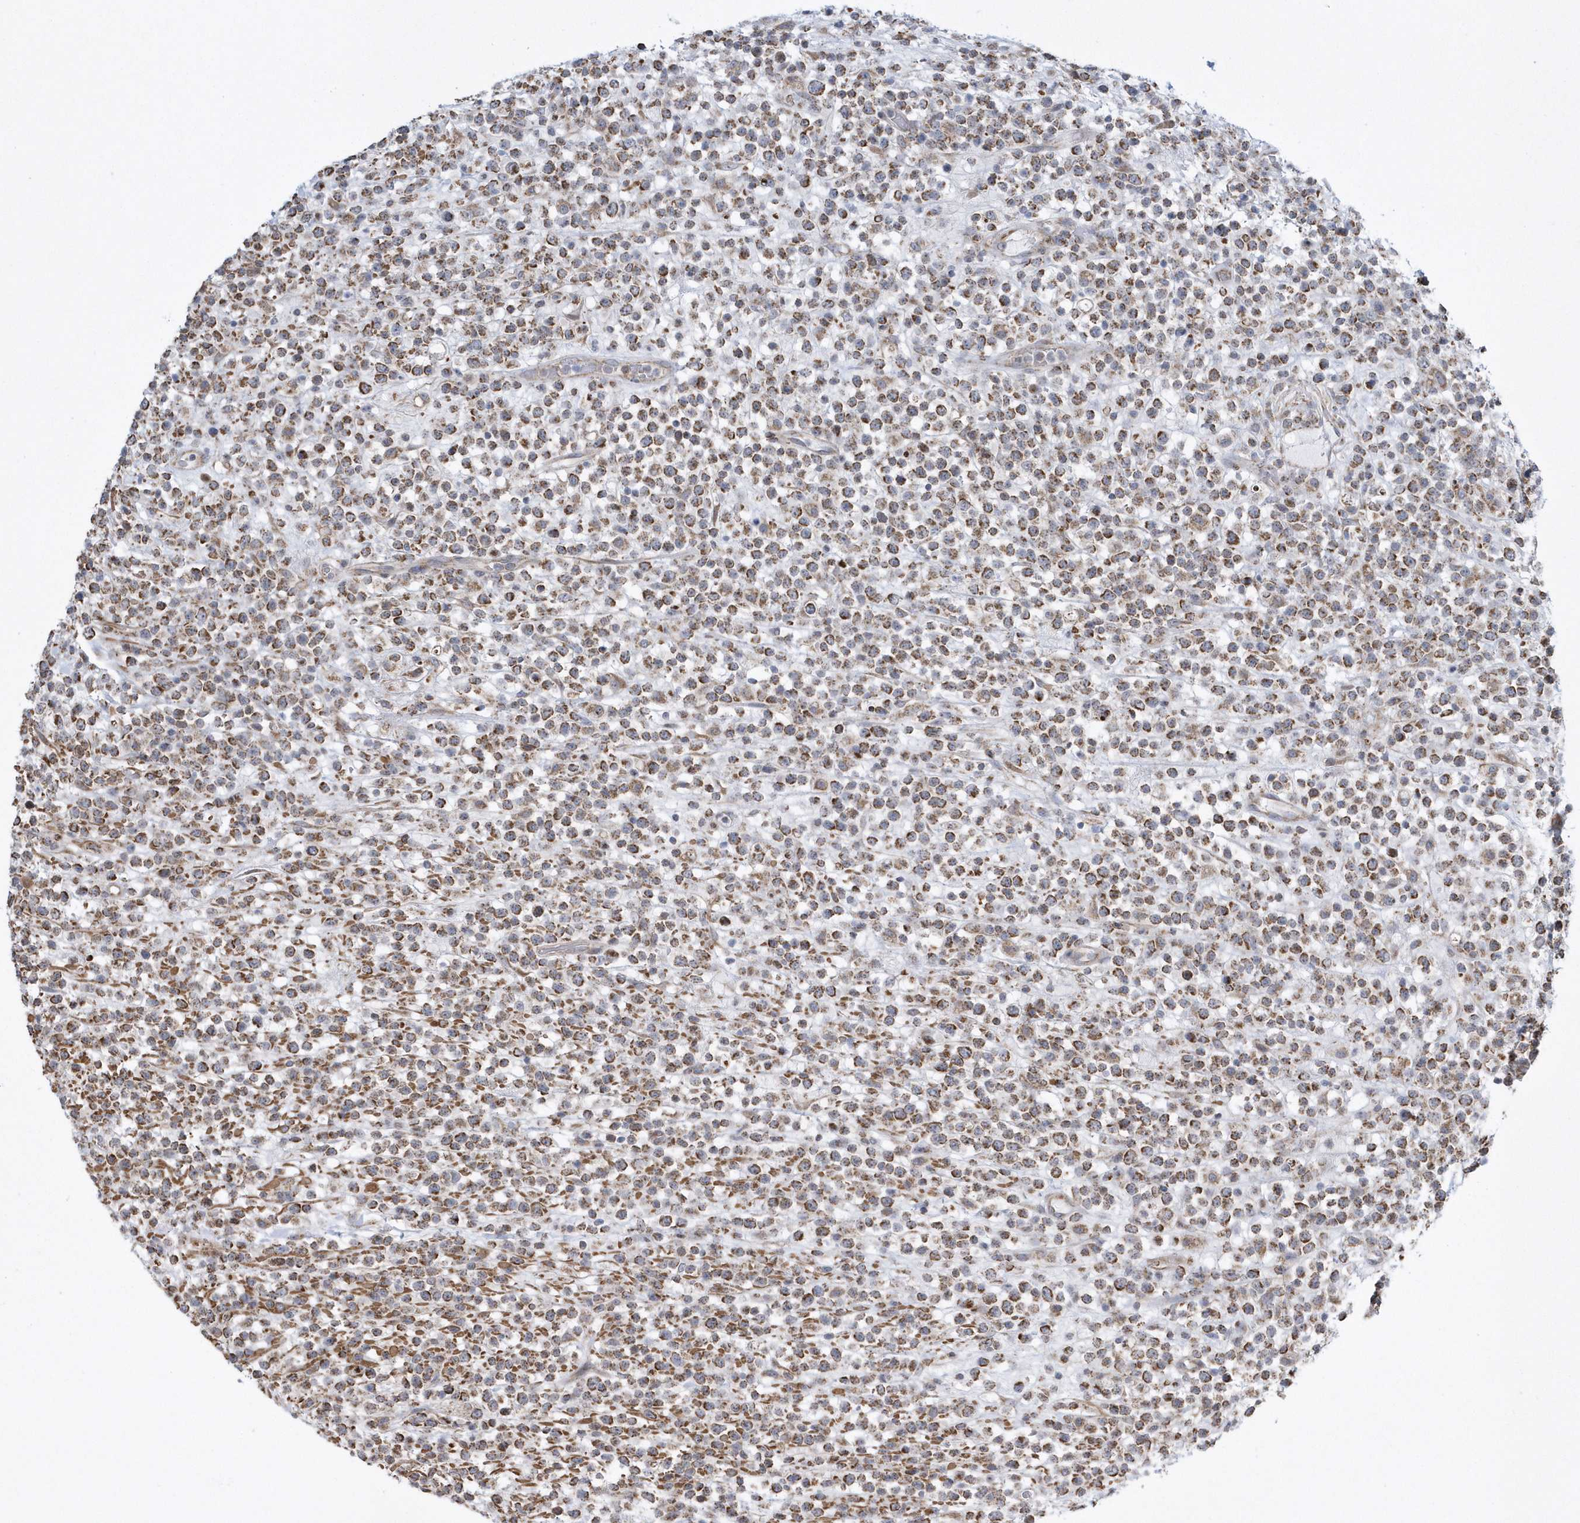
{"staining": {"intensity": "moderate", "quantity": ">75%", "location": "cytoplasmic/membranous"}, "tissue": "lymphoma", "cell_type": "Tumor cells", "image_type": "cancer", "snomed": [{"axis": "morphology", "description": "Malignant lymphoma, non-Hodgkin's type, High grade"}, {"axis": "topography", "description": "Colon"}], "caption": "A brown stain highlights moderate cytoplasmic/membranous staining of a protein in malignant lymphoma, non-Hodgkin's type (high-grade) tumor cells.", "gene": "SLX9", "patient": {"sex": "female", "age": 53}}